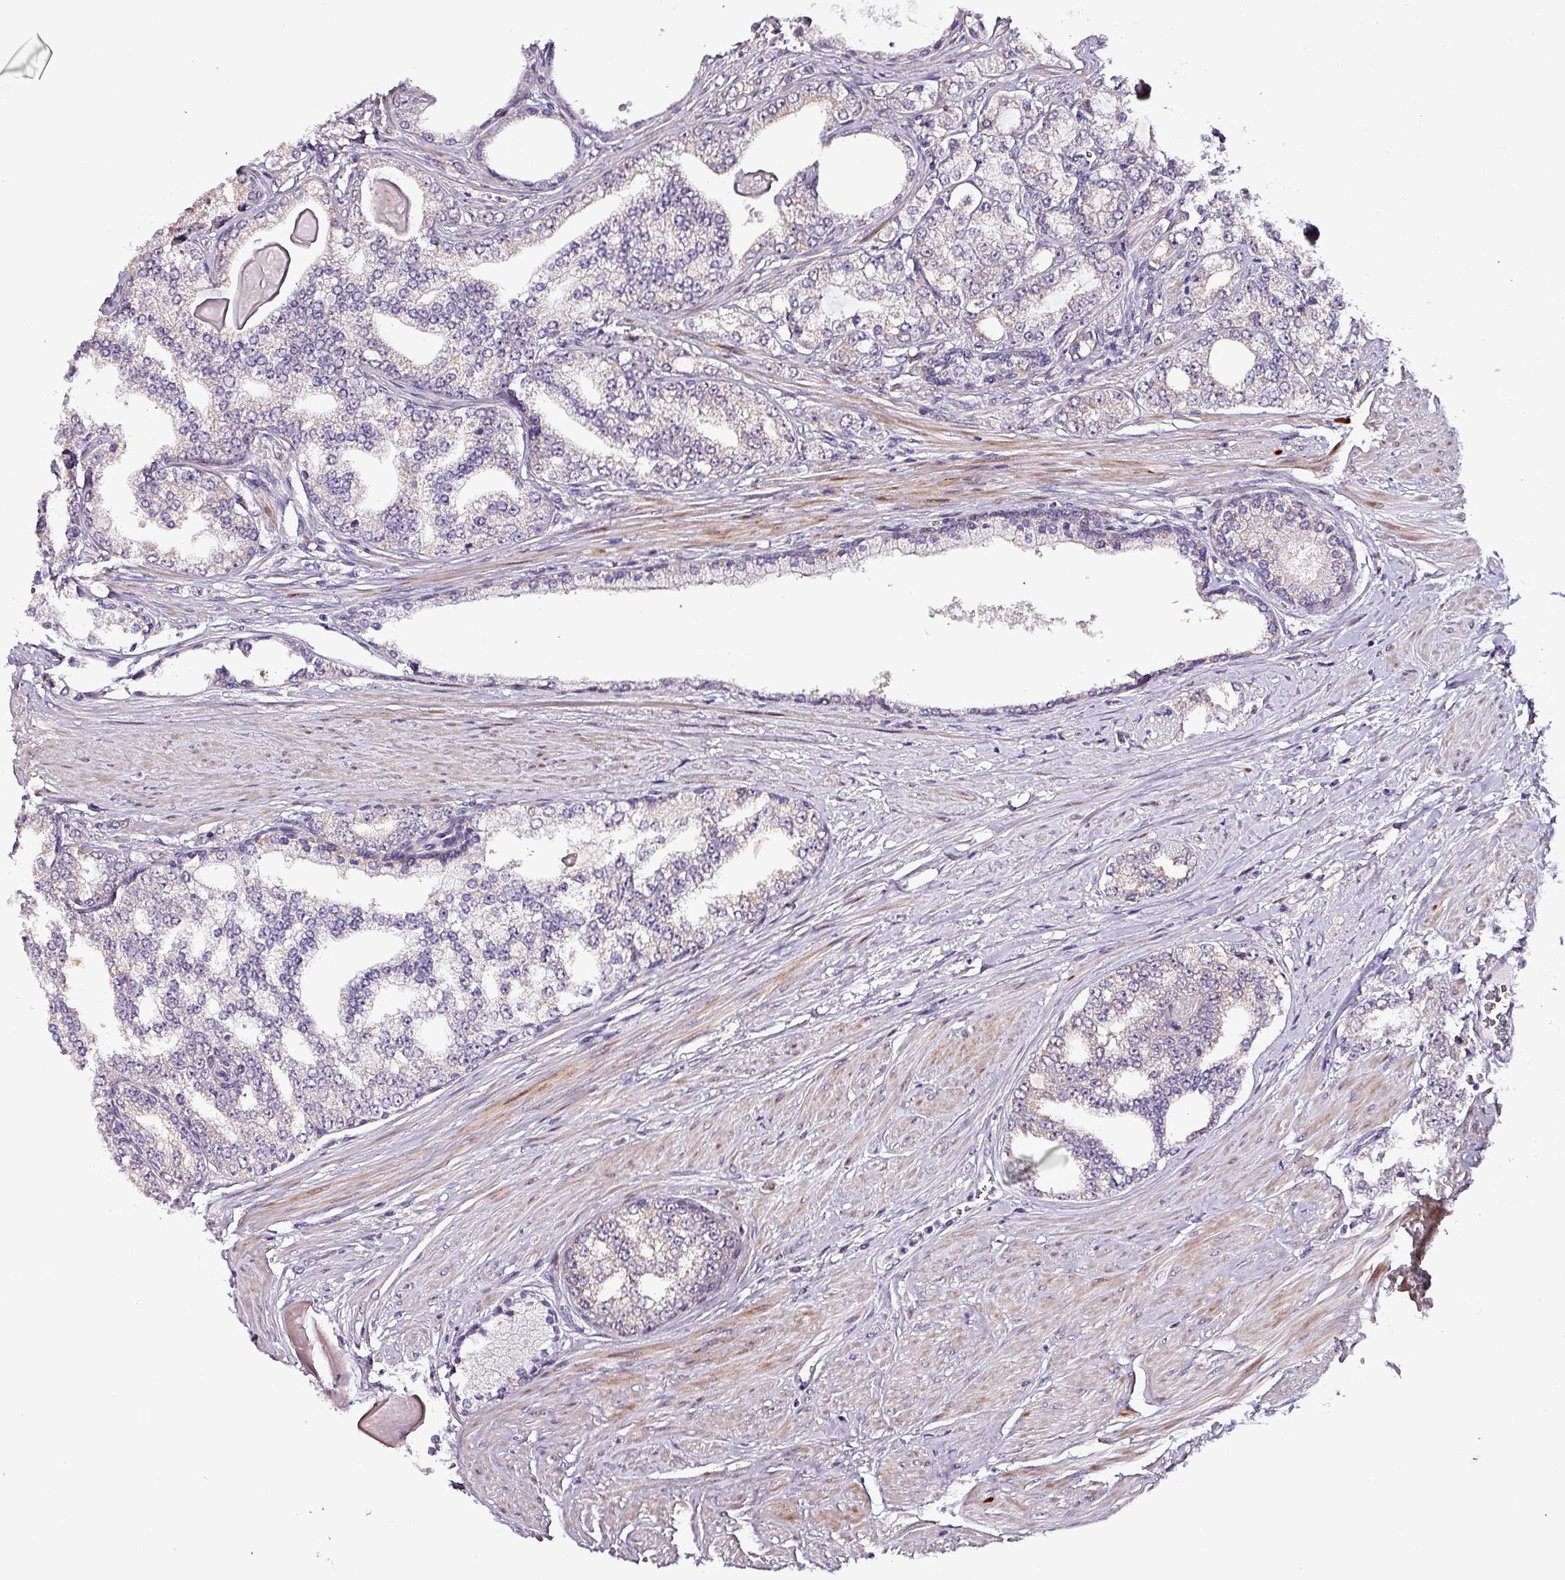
{"staining": {"intensity": "negative", "quantity": "none", "location": "none"}, "tissue": "prostate cancer", "cell_type": "Tumor cells", "image_type": "cancer", "snomed": [{"axis": "morphology", "description": "Adenocarcinoma, High grade"}, {"axis": "topography", "description": "Prostate"}], "caption": "Tumor cells are negative for protein expression in human prostate cancer. Brightfield microscopy of immunohistochemistry stained with DAB (3,3'-diaminobenzidine) (brown) and hematoxylin (blue), captured at high magnification.", "gene": "GRAPL", "patient": {"sex": "male", "age": 64}}